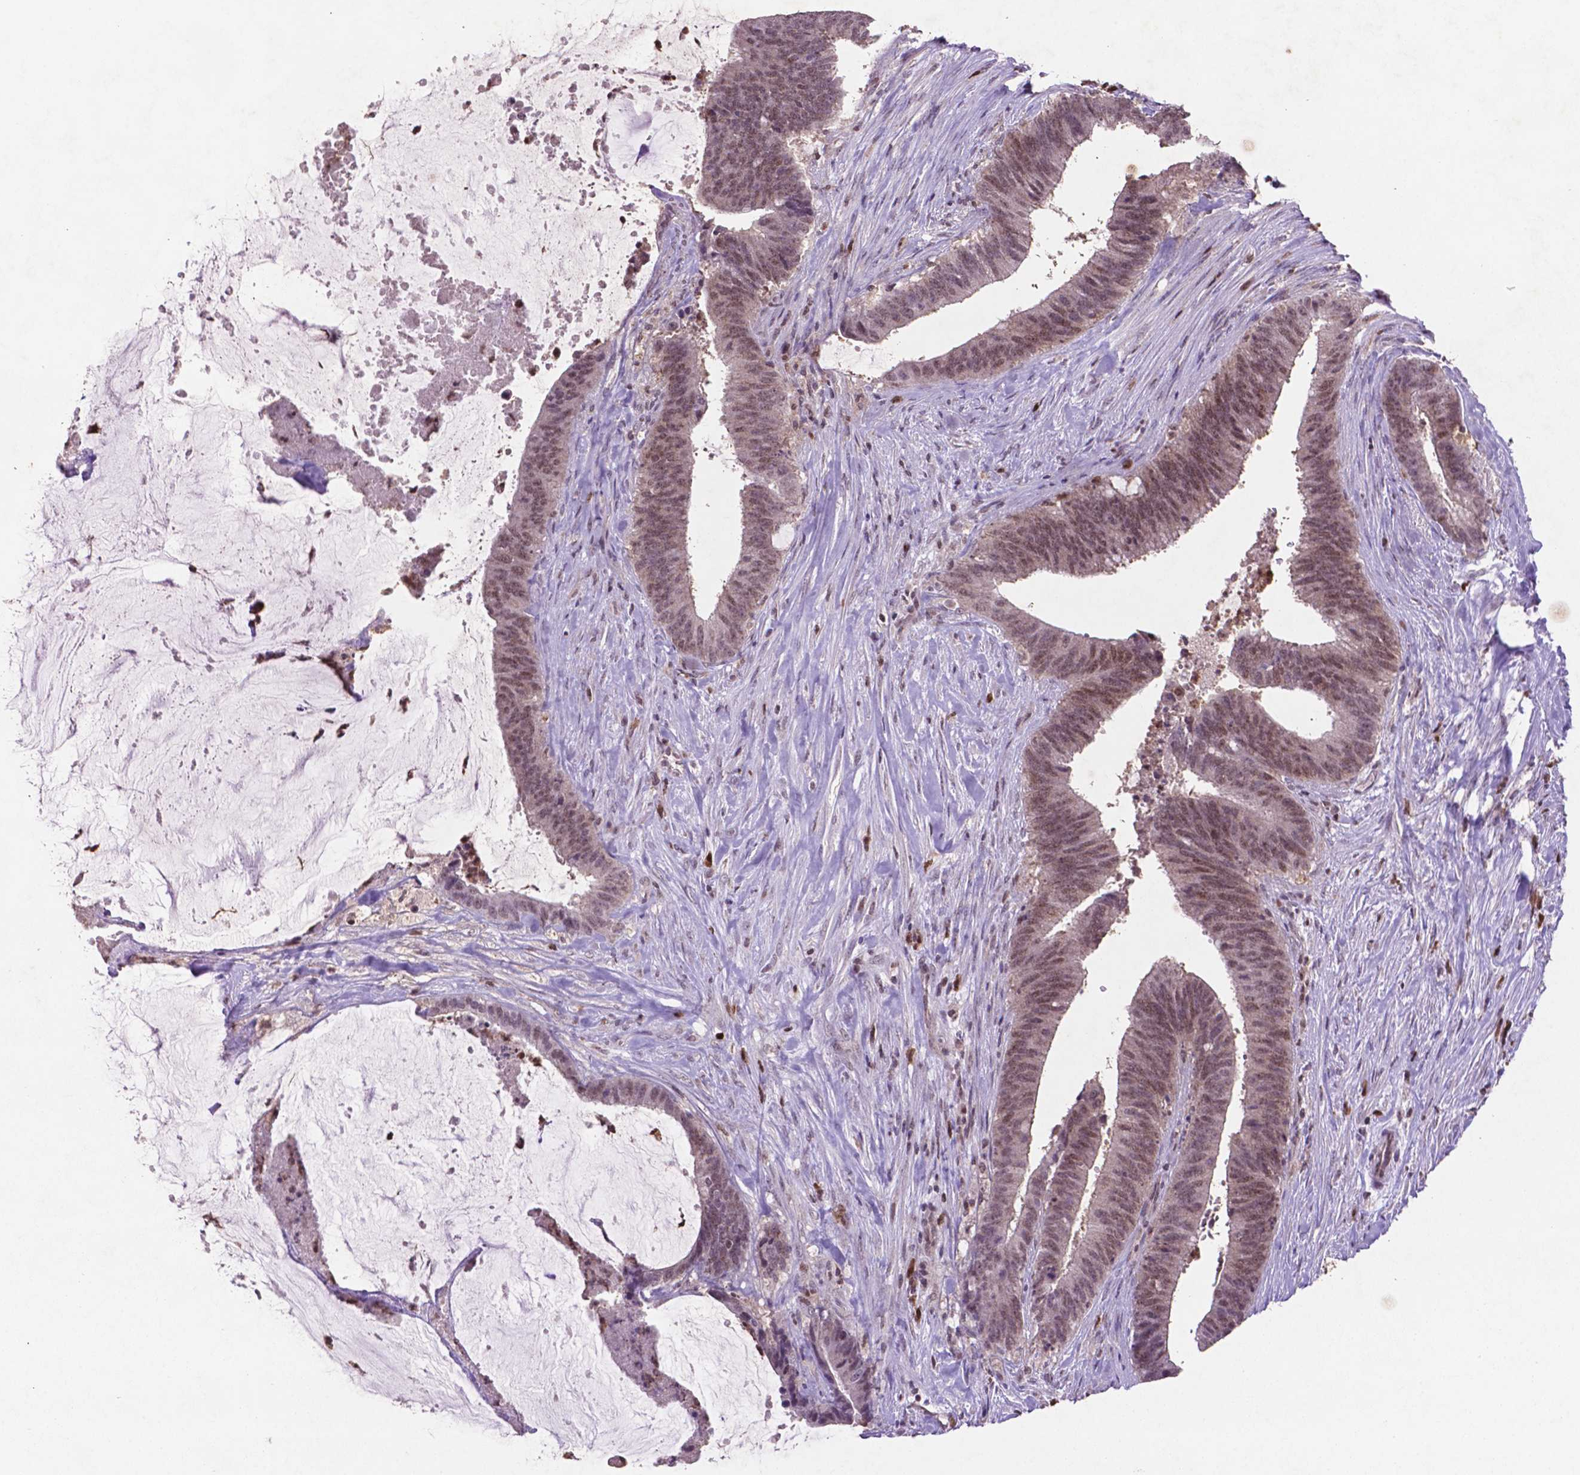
{"staining": {"intensity": "weak", "quantity": "25%-75%", "location": "nuclear"}, "tissue": "colorectal cancer", "cell_type": "Tumor cells", "image_type": "cancer", "snomed": [{"axis": "morphology", "description": "Adenocarcinoma, NOS"}, {"axis": "topography", "description": "Colon"}], "caption": "Immunohistochemistry (DAB) staining of human adenocarcinoma (colorectal) displays weak nuclear protein positivity in about 25%-75% of tumor cells. (DAB = brown stain, brightfield microscopy at high magnification).", "gene": "GLRX", "patient": {"sex": "female", "age": 43}}